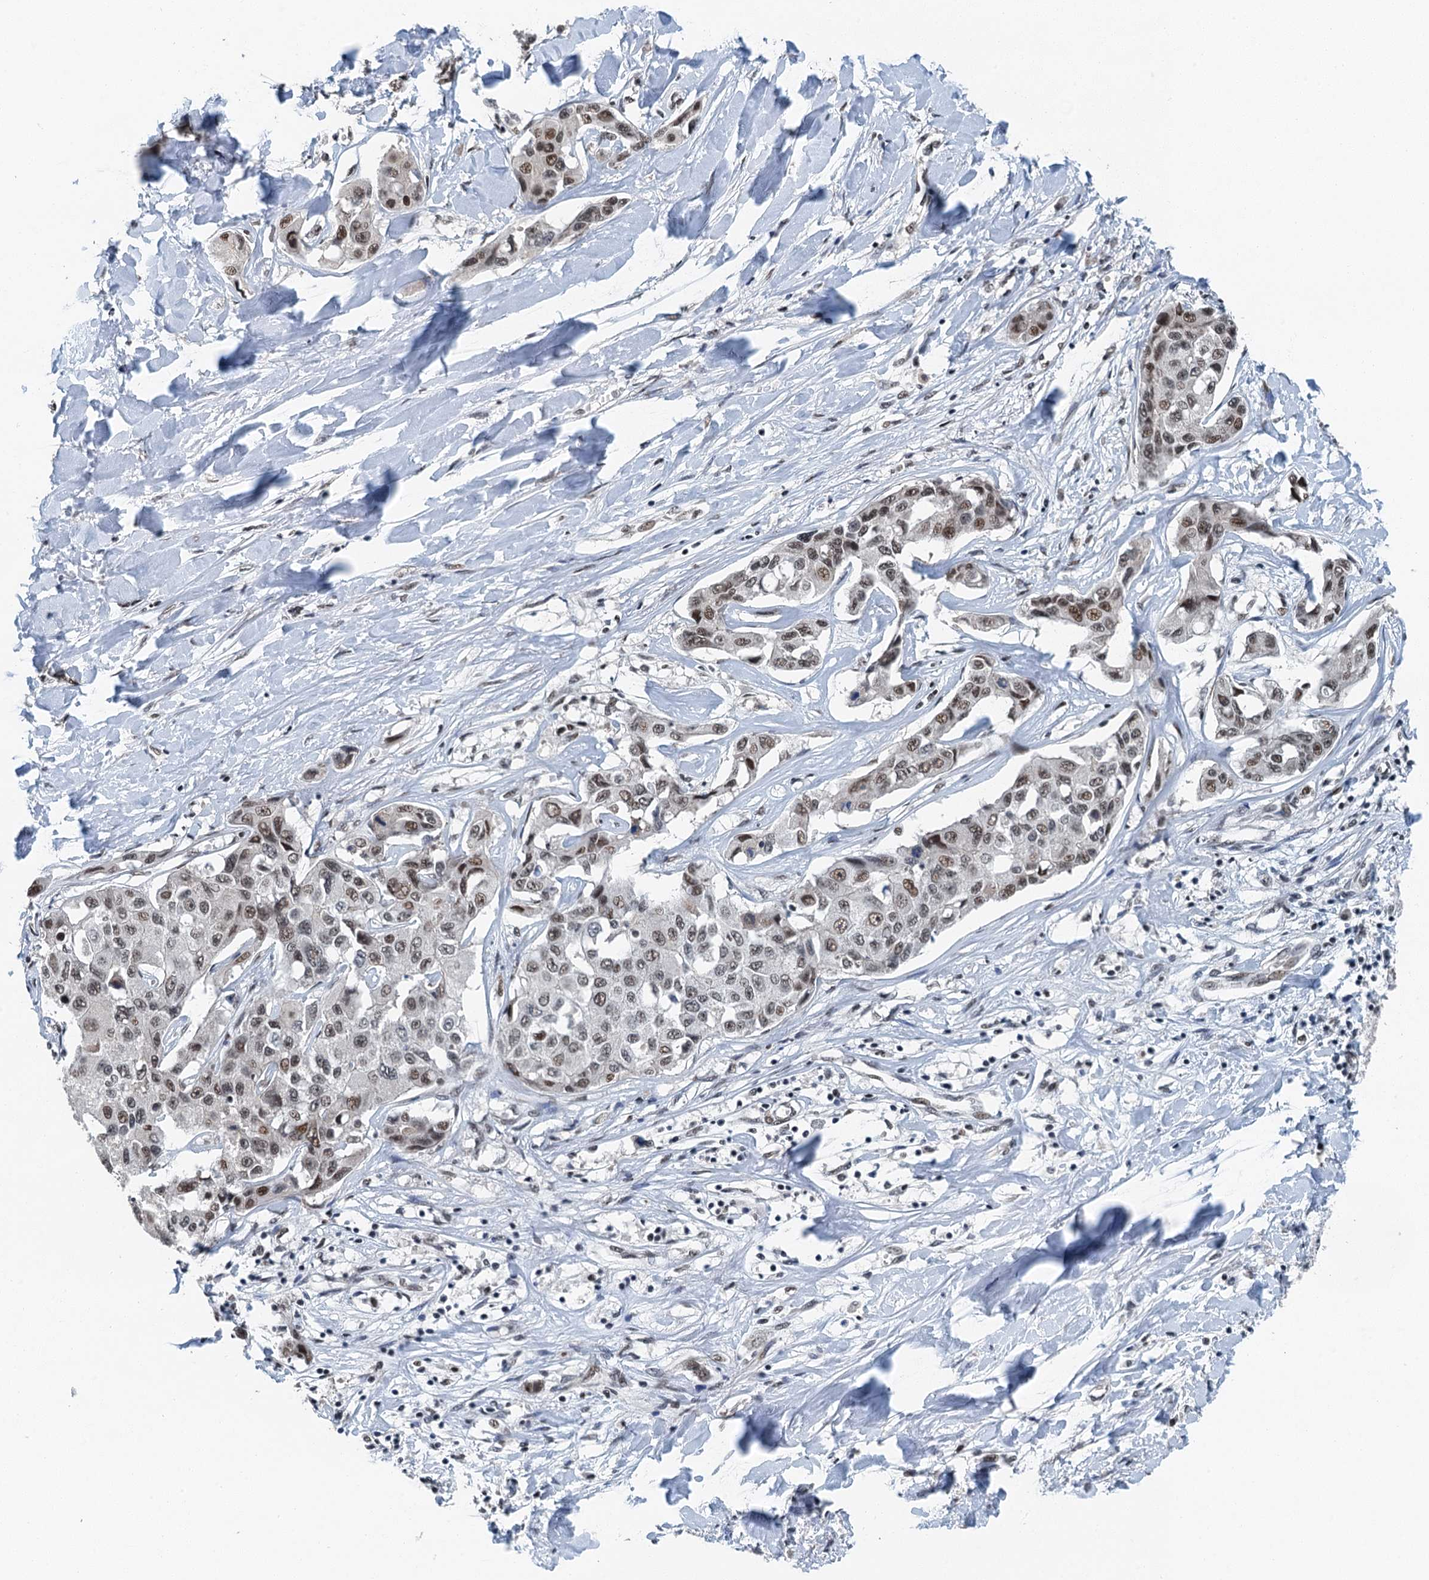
{"staining": {"intensity": "moderate", "quantity": ">75%", "location": "nuclear"}, "tissue": "liver cancer", "cell_type": "Tumor cells", "image_type": "cancer", "snomed": [{"axis": "morphology", "description": "Cholangiocarcinoma"}, {"axis": "topography", "description": "Liver"}], "caption": "IHC of liver cancer shows medium levels of moderate nuclear positivity in about >75% of tumor cells.", "gene": "MTA3", "patient": {"sex": "male", "age": 59}}